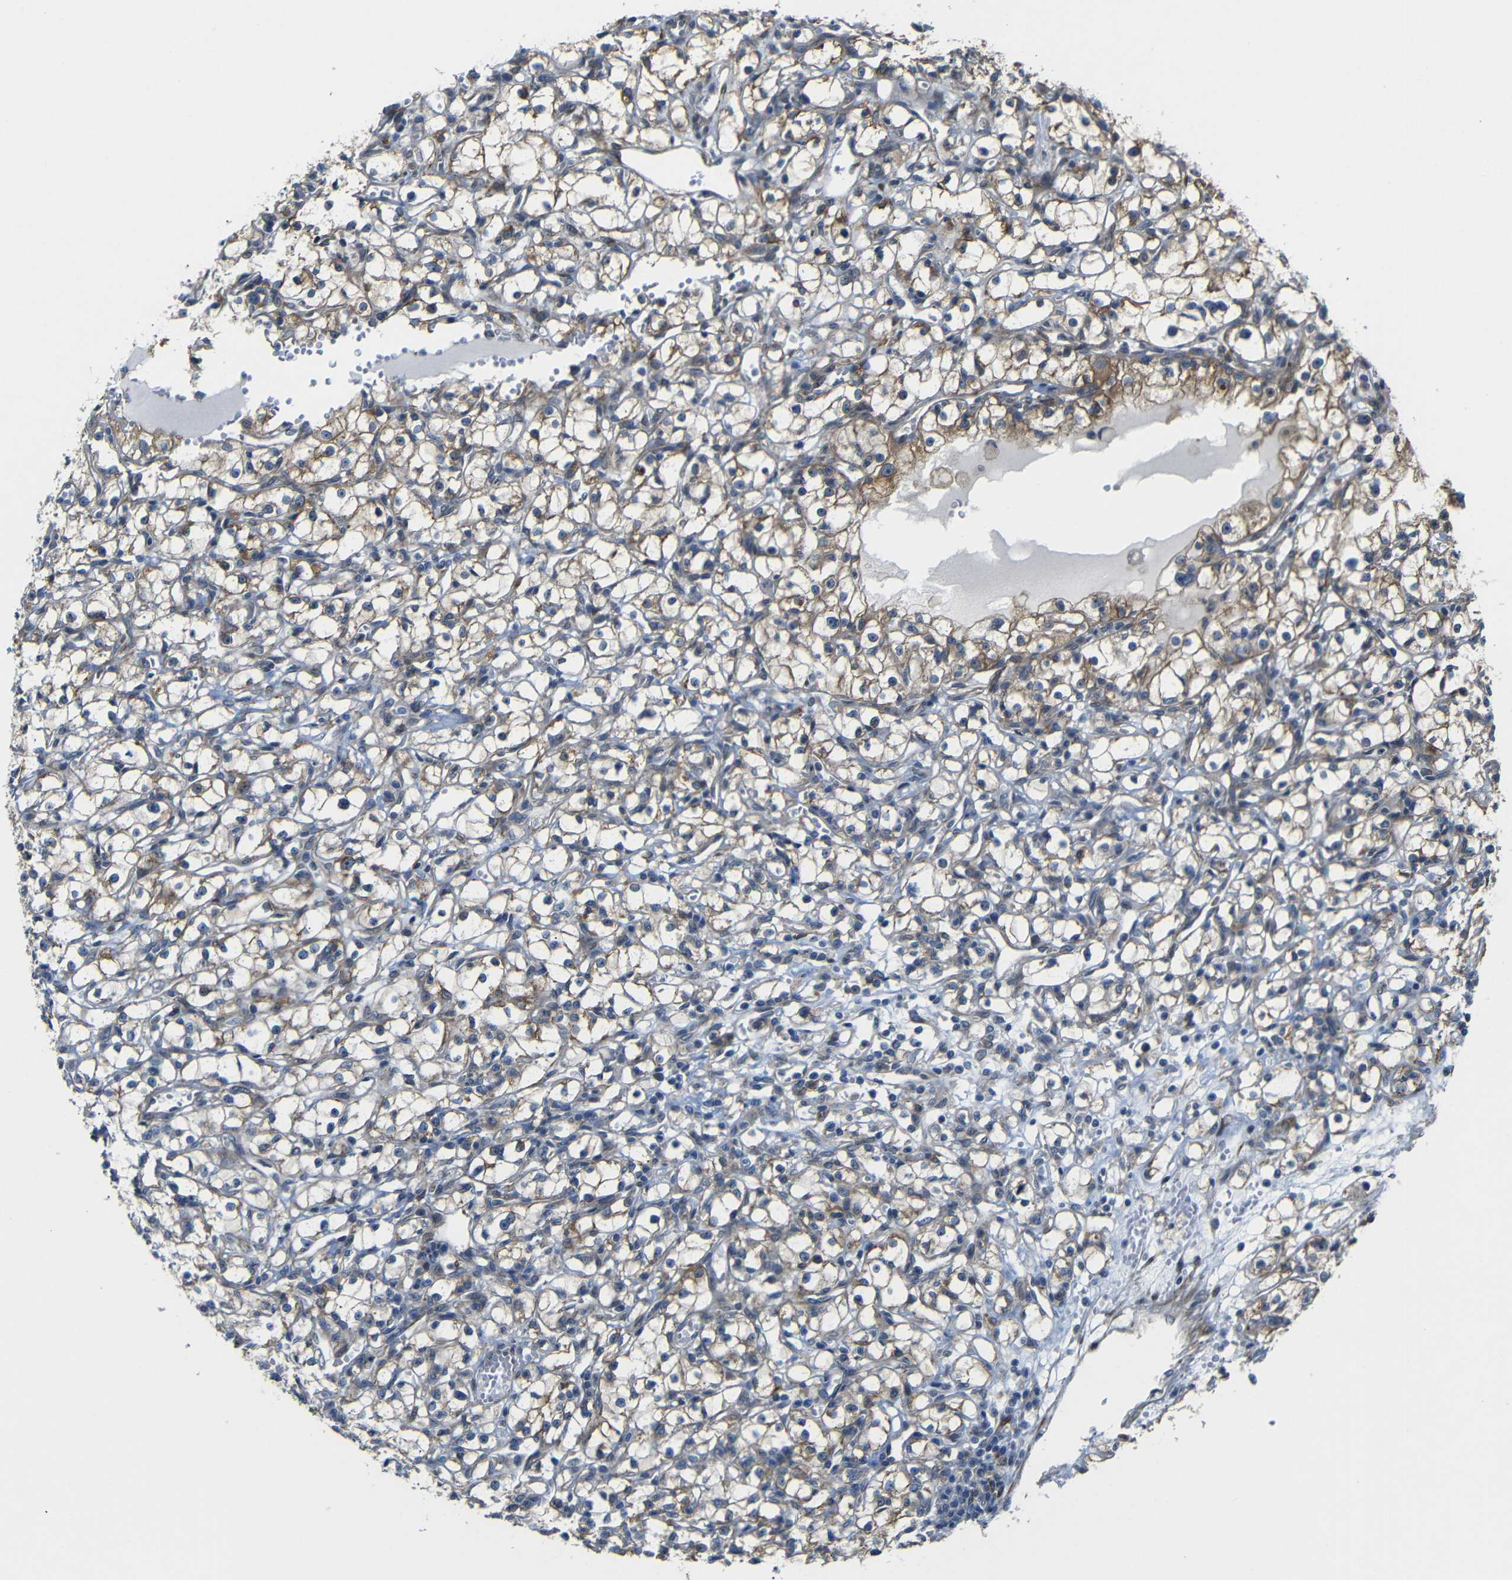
{"staining": {"intensity": "moderate", "quantity": ">75%", "location": "cytoplasmic/membranous"}, "tissue": "renal cancer", "cell_type": "Tumor cells", "image_type": "cancer", "snomed": [{"axis": "morphology", "description": "Adenocarcinoma, NOS"}, {"axis": "topography", "description": "Kidney"}], "caption": "Immunohistochemical staining of human renal adenocarcinoma demonstrates medium levels of moderate cytoplasmic/membranous protein expression in about >75% of tumor cells.", "gene": "P3H2", "patient": {"sex": "male", "age": 56}}